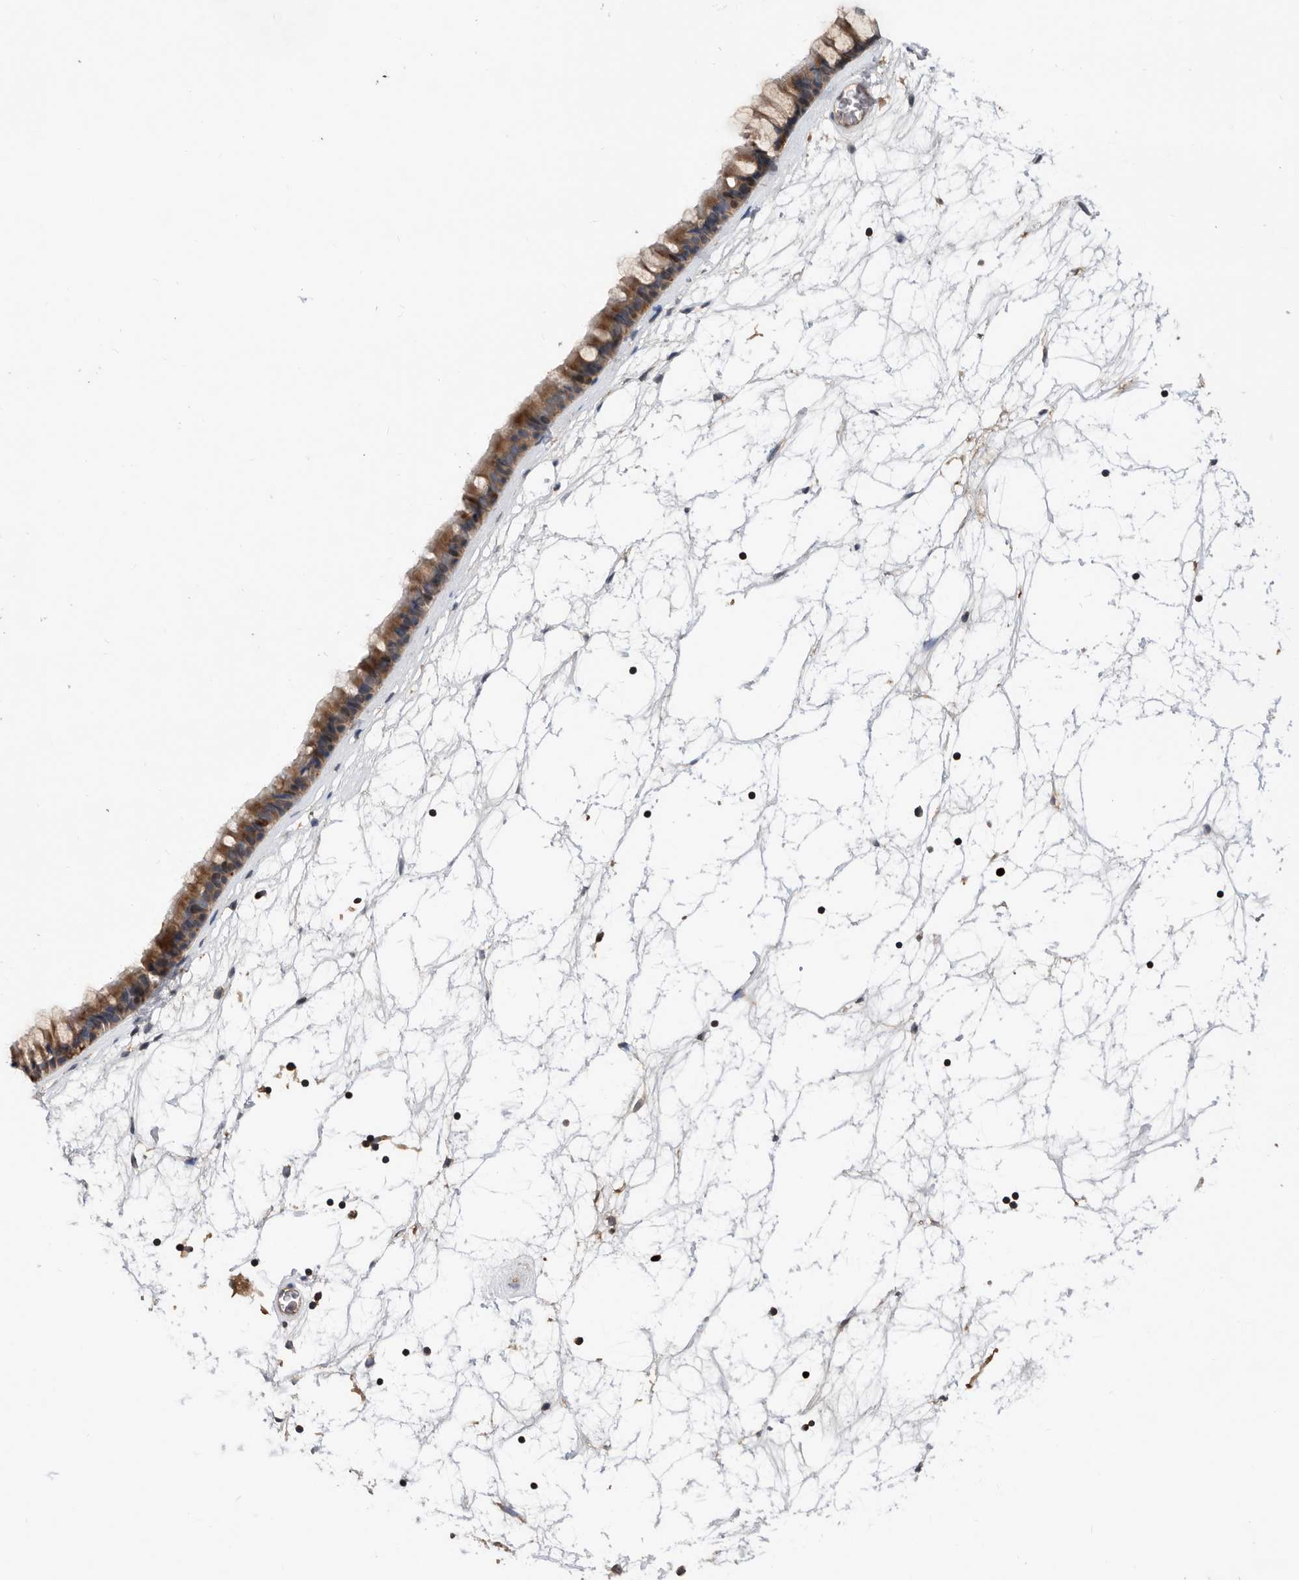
{"staining": {"intensity": "moderate", "quantity": ">75%", "location": "cytoplasmic/membranous"}, "tissue": "nasopharynx", "cell_type": "Respiratory epithelial cells", "image_type": "normal", "snomed": [{"axis": "morphology", "description": "Normal tissue, NOS"}, {"axis": "topography", "description": "Nasopharynx"}], "caption": "The micrograph exhibits immunohistochemical staining of unremarkable nasopharynx. There is moderate cytoplasmic/membranous expression is present in about >75% of respiratory epithelial cells.", "gene": "ATAD2", "patient": {"sex": "male", "age": 64}}